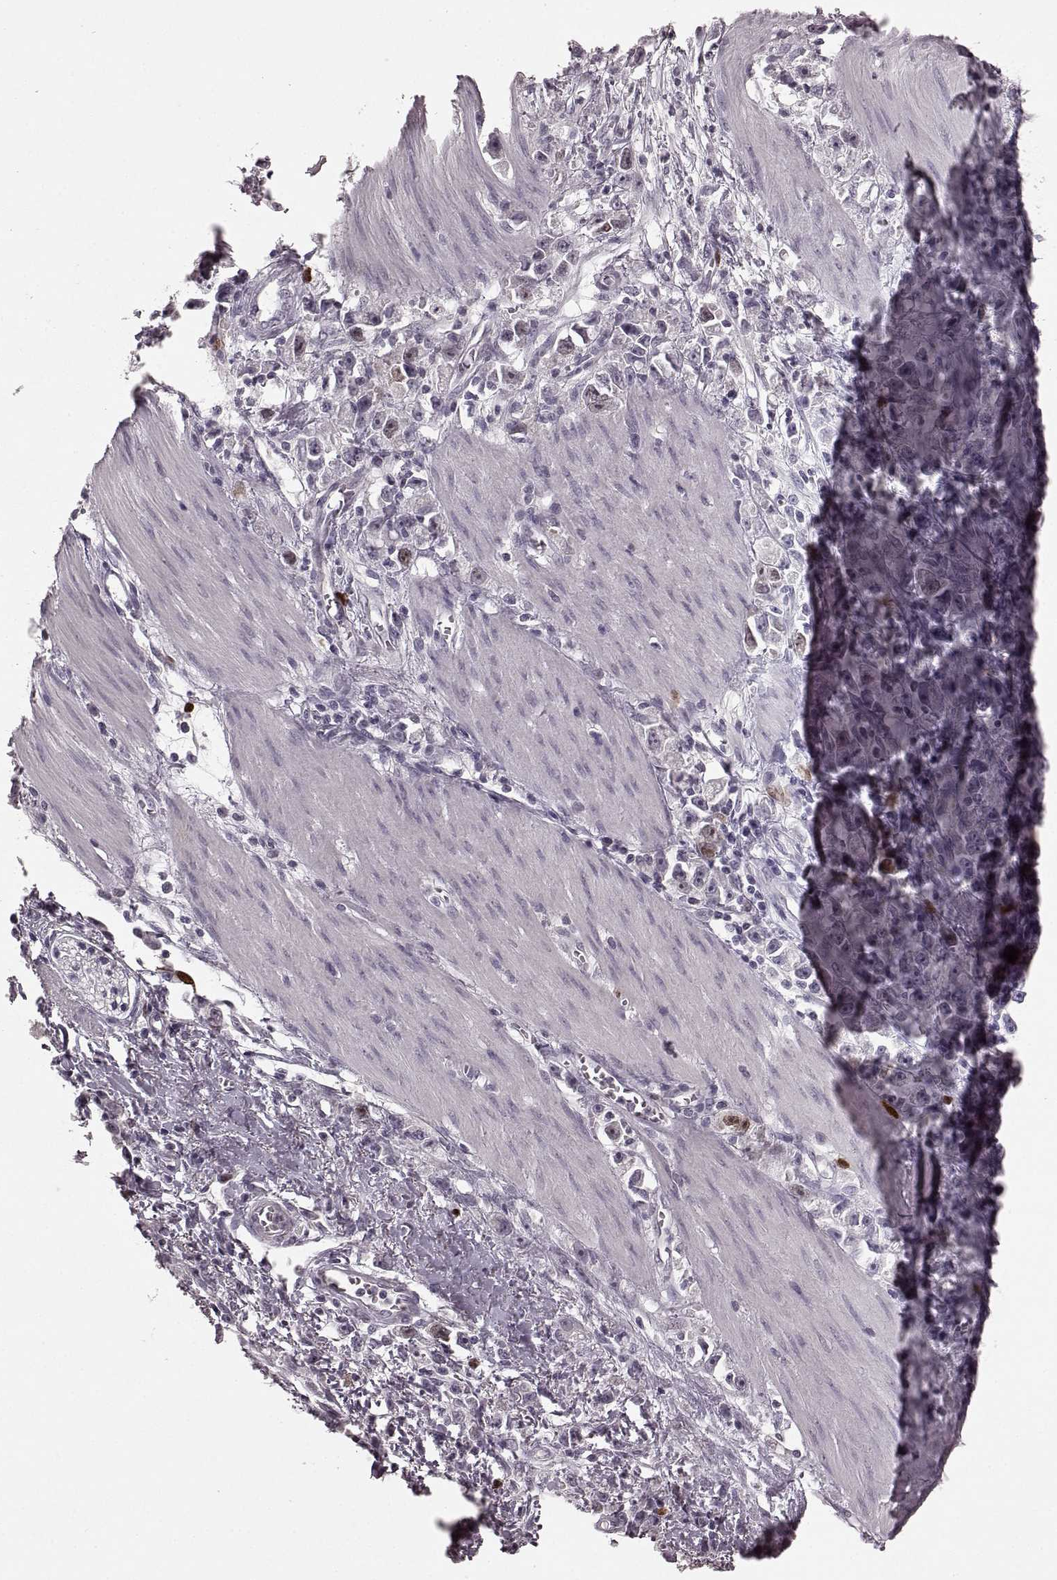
{"staining": {"intensity": "weak", "quantity": "<25%", "location": "nuclear"}, "tissue": "stomach cancer", "cell_type": "Tumor cells", "image_type": "cancer", "snomed": [{"axis": "morphology", "description": "Adenocarcinoma, NOS"}, {"axis": "topography", "description": "Stomach"}], "caption": "Immunohistochemistry of stomach cancer exhibits no expression in tumor cells. (Brightfield microscopy of DAB immunohistochemistry at high magnification).", "gene": "CCNA2", "patient": {"sex": "female", "age": 59}}